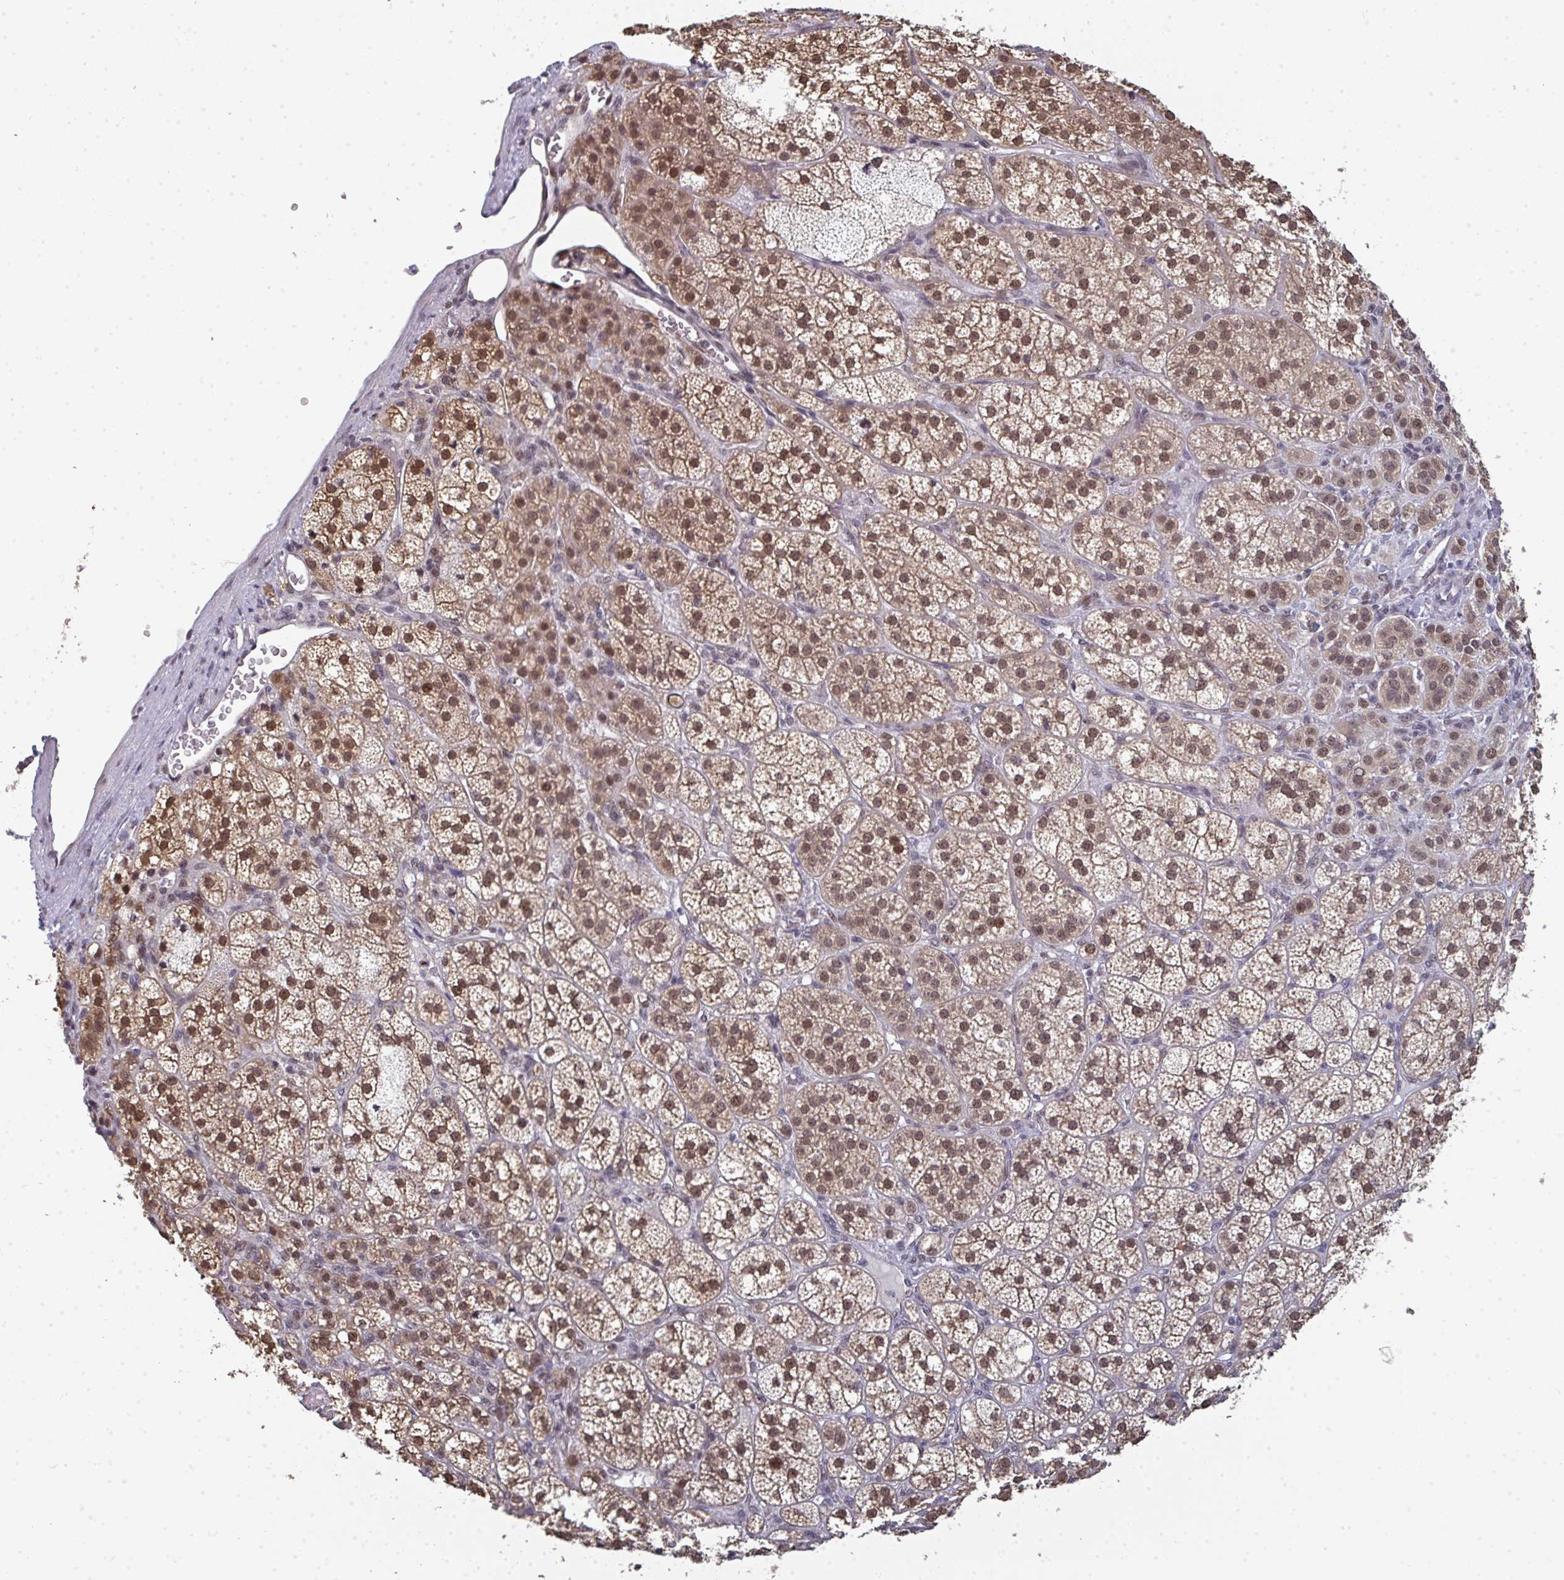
{"staining": {"intensity": "moderate", "quantity": ">75%", "location": "cytoplasmic/membranous,nuclear"}, "tissue": "adrenal gland", "cell_type": "Glandular cells", "image_type": "normal", "snomed": [{"axis": "morphology", "description": "Normal tissue, NOS"}, {"axis": "topography", "description": "Adrenal gland"}], "caption": "The immunohistochemical stain labels moderate cytoplasmic/membranous,nuclear staining in glandular cells of unremarkable adrenal gland.", "gene": "ATF1", "patient": {"sex": "female", "age": 60}}